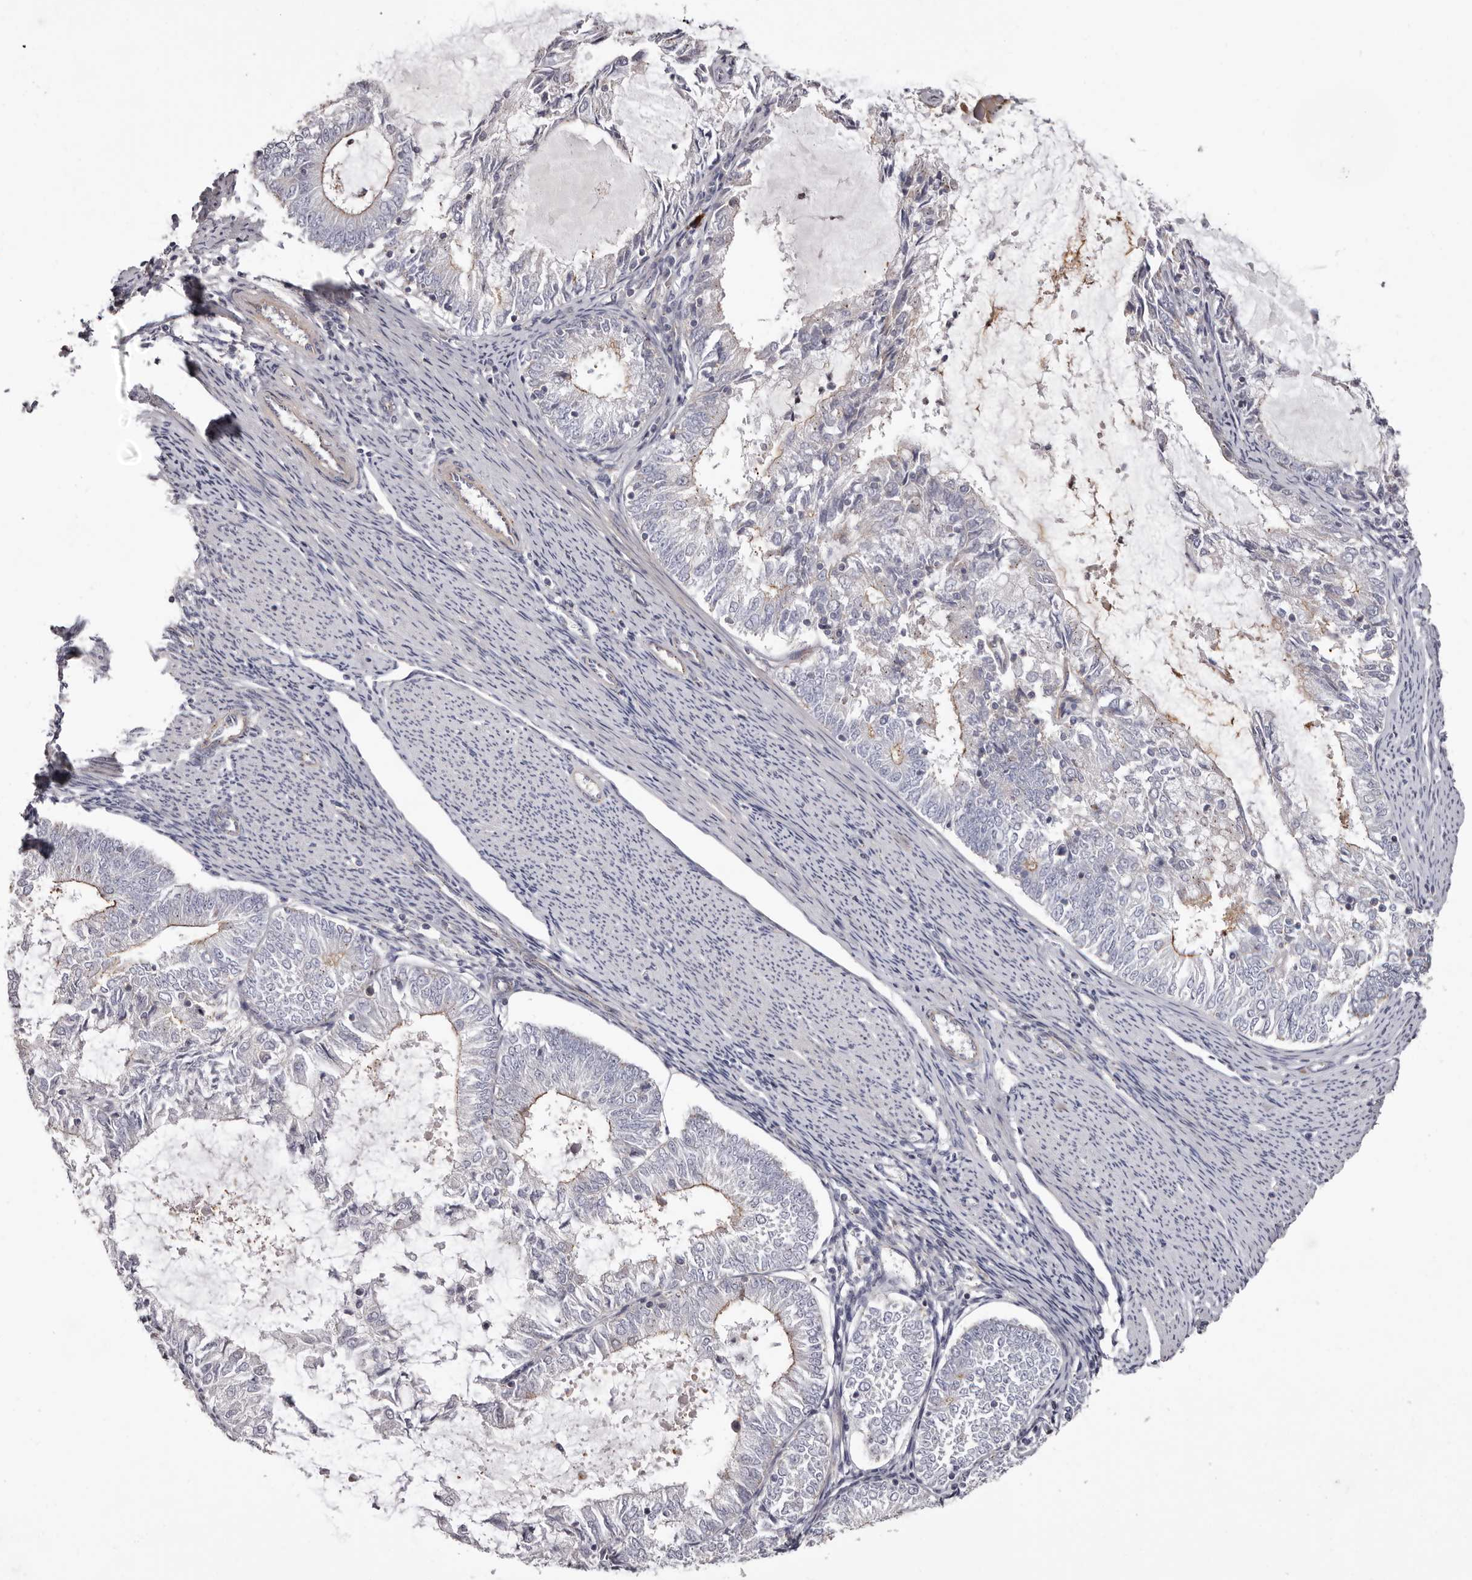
{"staining": {"intensity": "moderate", "quantity": "<25%", "location": "cytoplasmic/membranous"}, "tissue": "endometrial cancer", "cell_type": "Tumor cells", "image_type": "cancer", "snomed": [{"axis": "morphology", "description": "Adenocarcinoma, NOS"}, {"axis": "topography", "description": "Endometrium"}], "caption": "This micrograph shows endometrial cancer stained with immunohistochemistry to label a protein in brown. The cytoplasmic/membranous of tumor cells show moderate positivity for the protein. Nuclei are counter-stained blue.", "gene": "PEG10", "patient": {"sex": "female", "age": 57}}